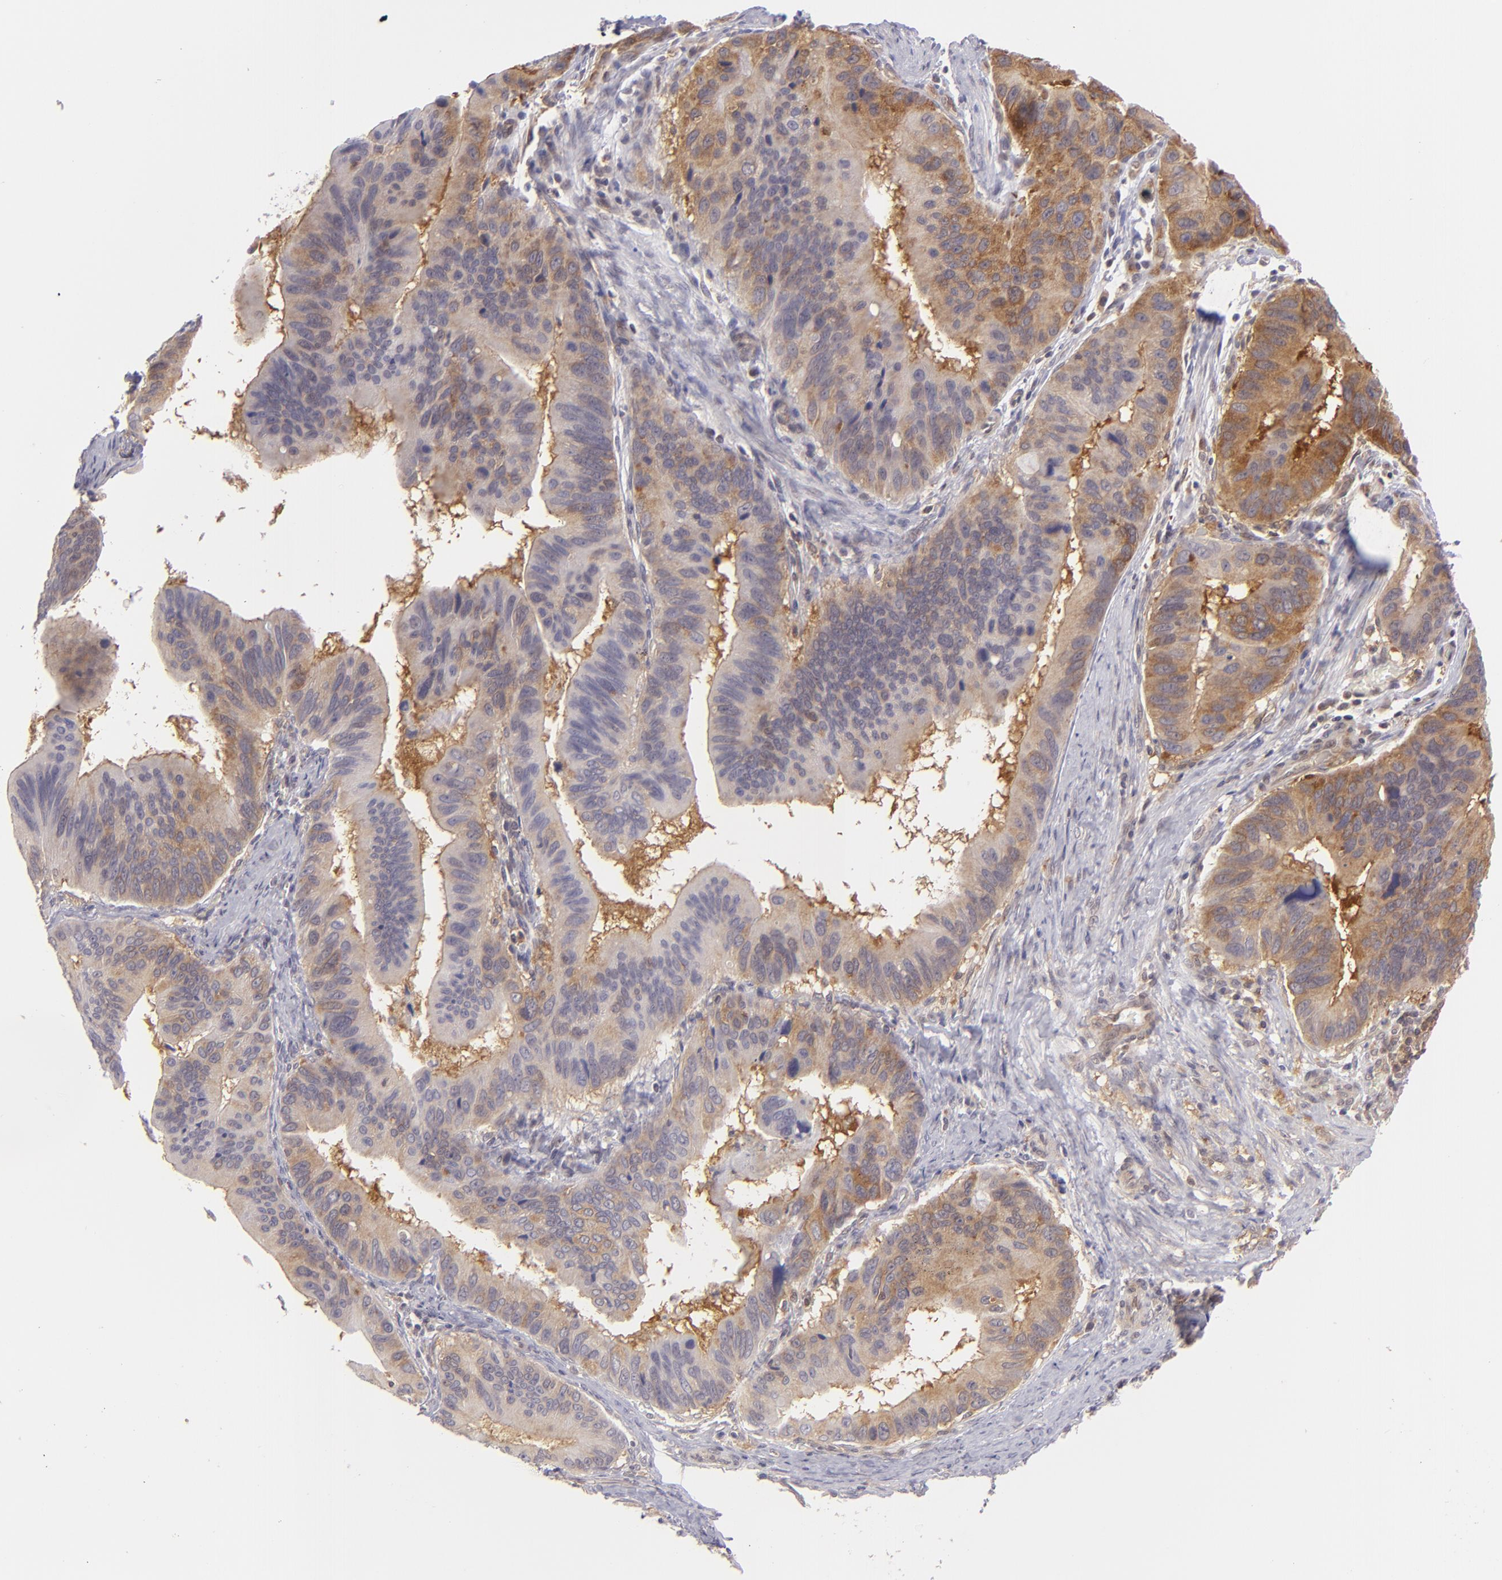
{"staining": {"intensity": "moderate", "quantity": "25%-75%", "location": "cytoplasmic/membranous"}, "tissue": "stomach cancer", "cell_type": "Tumor cells", "image_type": "cancer", "snomed": [{"axis": "morphology", "description": "Adenocarcinoma, NOS"}, {"axis": "topography", "description": "Stomach, upper"}], "caption": "An immunohistochemistry (IHC) photomicrograph of tumor tissue is shown. Protein staining in brown labels moderate cytoplasmic/membranous positivity in adenocarcinoma (stomach) within tumor cells.", "gene": "PTPN13", "patient": {"sex": "male", "age": 80}}